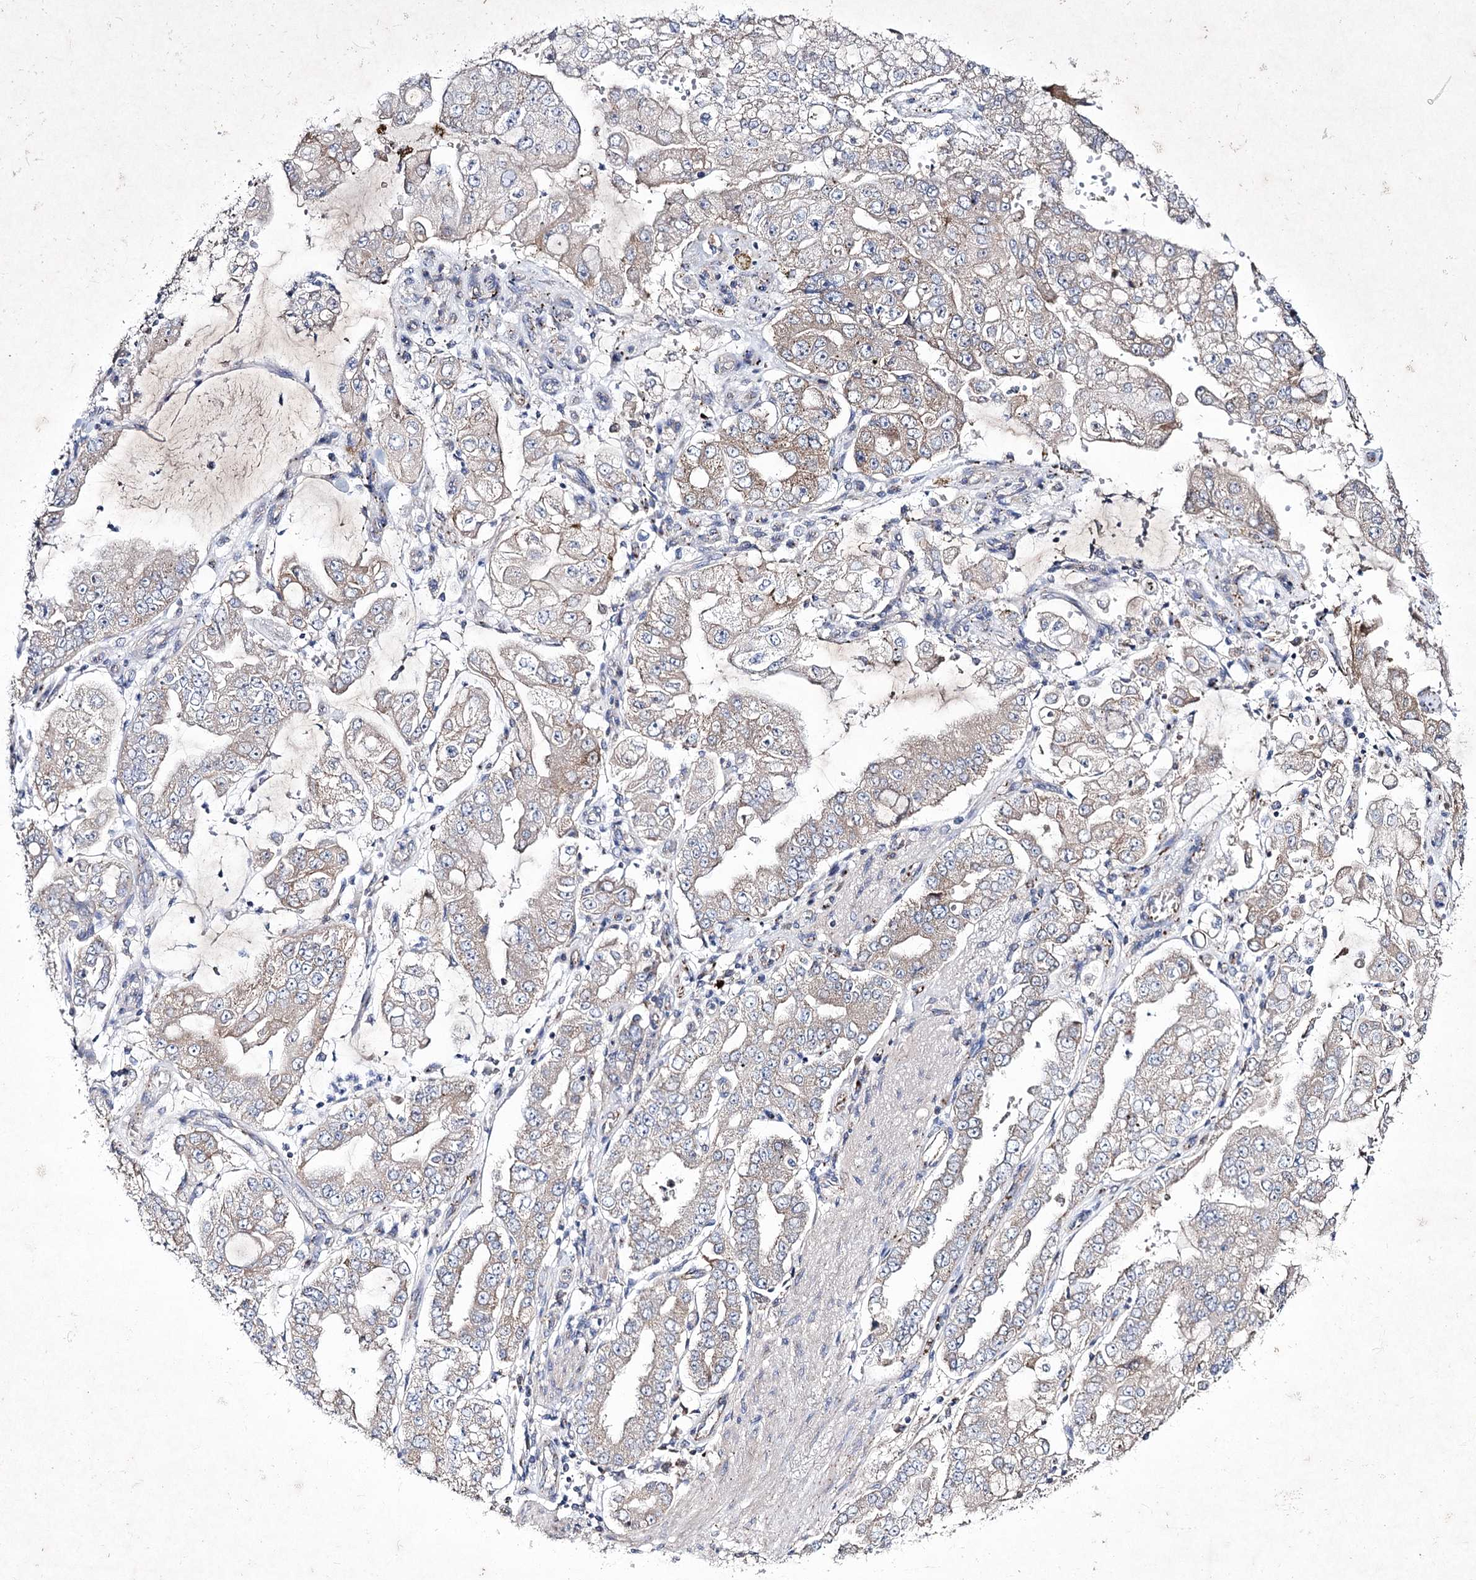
{"staining": {"intensity": "weak", "quantity": "25%-75%", "location": "cytoplasmic/membranous"}, "tissue": "stomach cancer", "cell_type": "Tumor cells", "image_type": "cancer", "snomed": [{"axis": "morphology", "description": "Adenocarcinoma, NOS"}, {"axis": "topography", "description": "Stomach"}], "caption": "Weak cytoplasmic/membranous protein staining is seen in approximately 25%-75% of tumor cells in stomach cancer (adenocarcinoma). (DAB (3,3'-diaminobenzidine) IHC with brightfield microscopy, high magnification).", "gene": "SEMA4G", "patient": {"sex": "male", "age": 76}}